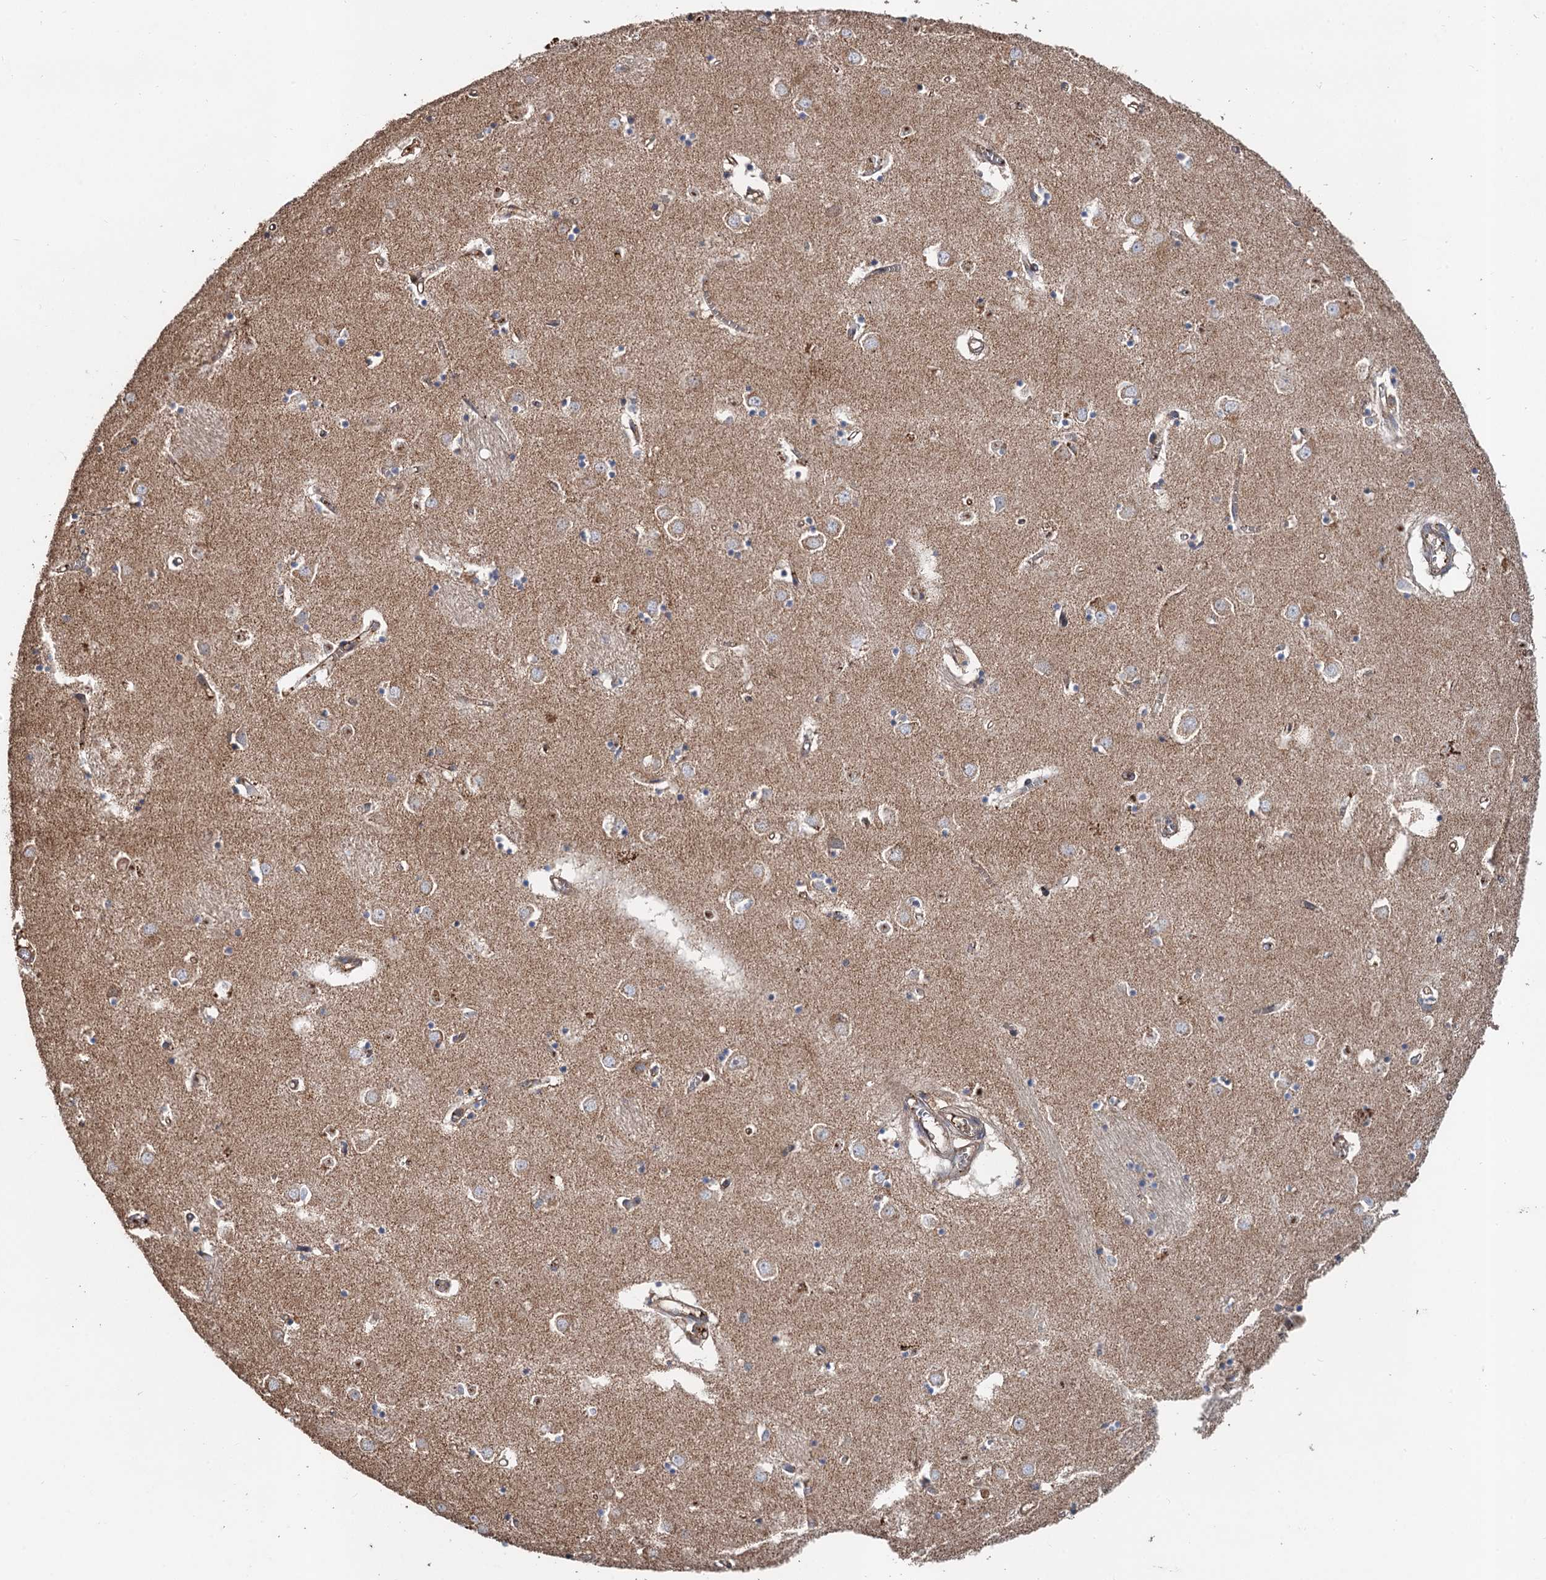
{"staining": {"intensity": "weak", "quantity": "25%-75%", "location": "cytoplasmic/membranous"}, "tissue": "caudate", "cell_type": "Glial cells", "image_type": "normal", "snomed": [{"axis": "morphology", "description": "Normal tissue, NOS"}, {"axis": "topography", "description": "Lateral ventricle wall"}], "caption": "Protein staining of normal caudate shows weak cytoplasmic/membranous expression in approximately 25%-75% of glial cells. The staining was performed using DAB, with brown indicating positive protein expression. Nuclei are stained blue with hematoxylin.", "gene": "DEXI", "patient": {"sex": "male", "age": 70}}